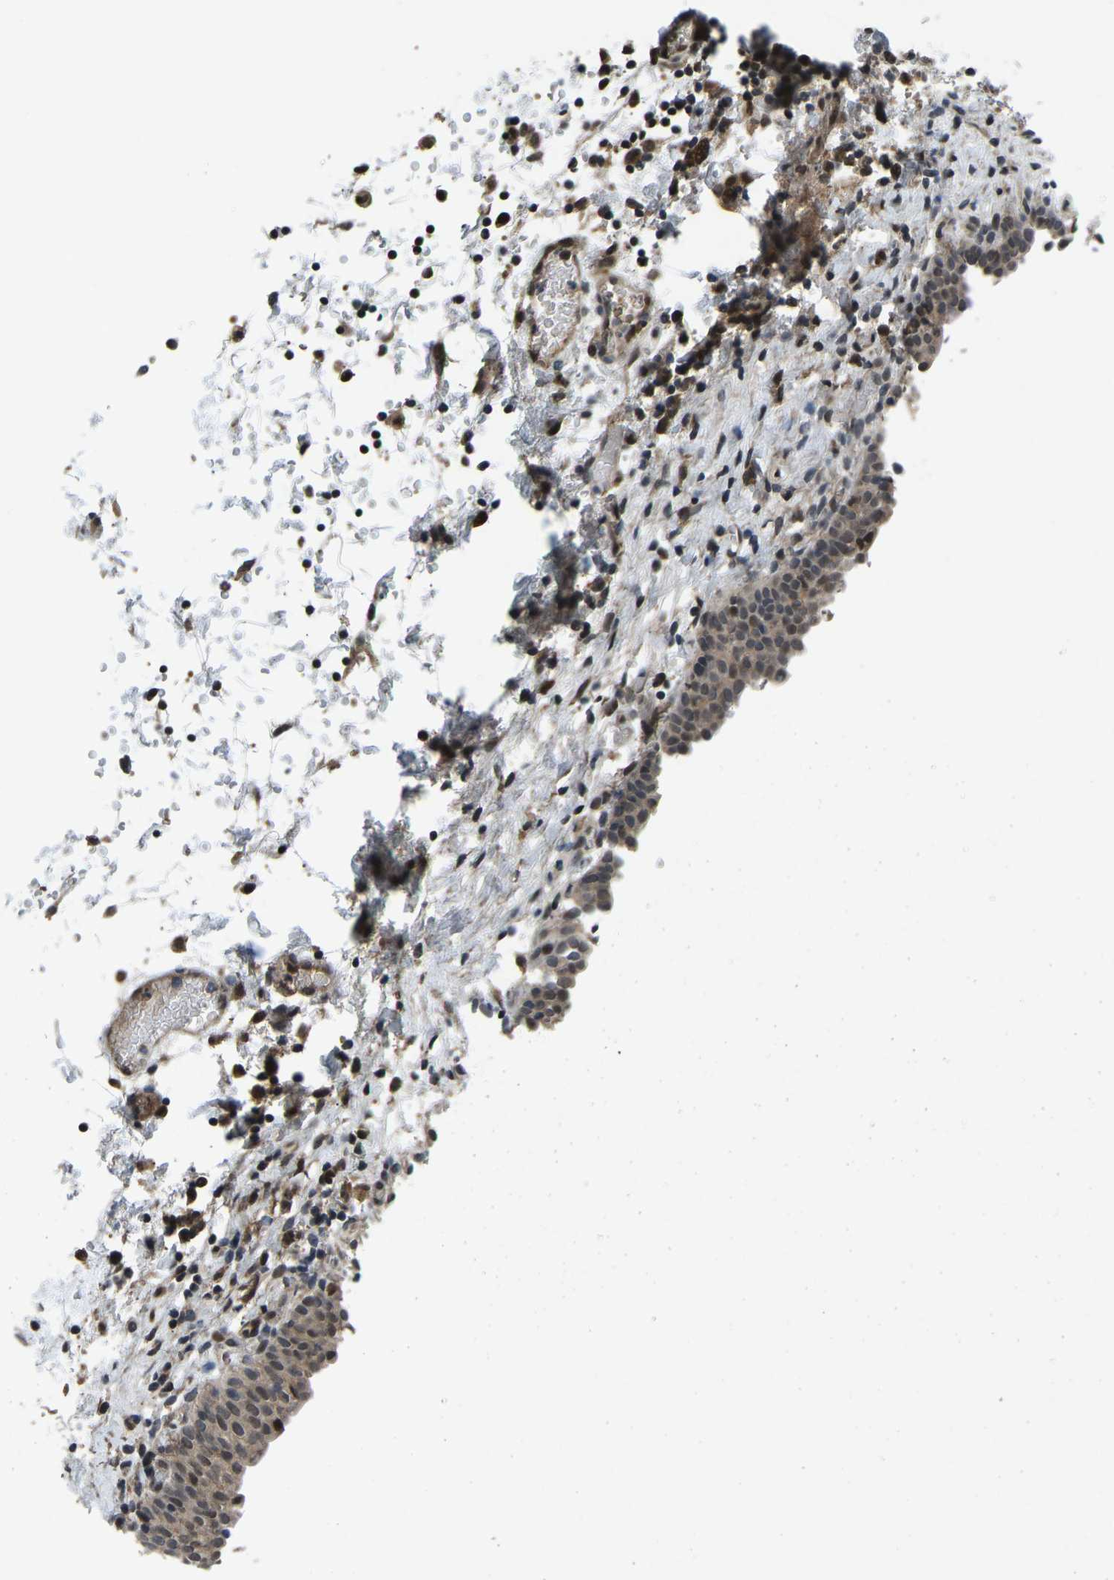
{"staining": {"intensity": "moderate", "quantity": ">75%", "location": "cytoplasmic/membranous,nuclear"}, "tissue": "urinary bladder", "cell_type": "Urothelial cells", "image_type": "normal", "snomed": [{"axis": "morphology", "description": "Normal tissue, NOS"}, {"axis": "topography", "description": "Urinary bladder"}], "caption": "IHC (DAB (3,3'-diaminobenzidine)) staining of unremarkable human urinary bladder exhibits moderate cytoplasmic/membranous,nuclear protein positivity in approximately >75% of urothelial cells.", "gene": "RLIM", "patient": {"sex": "male", "age": 55}}